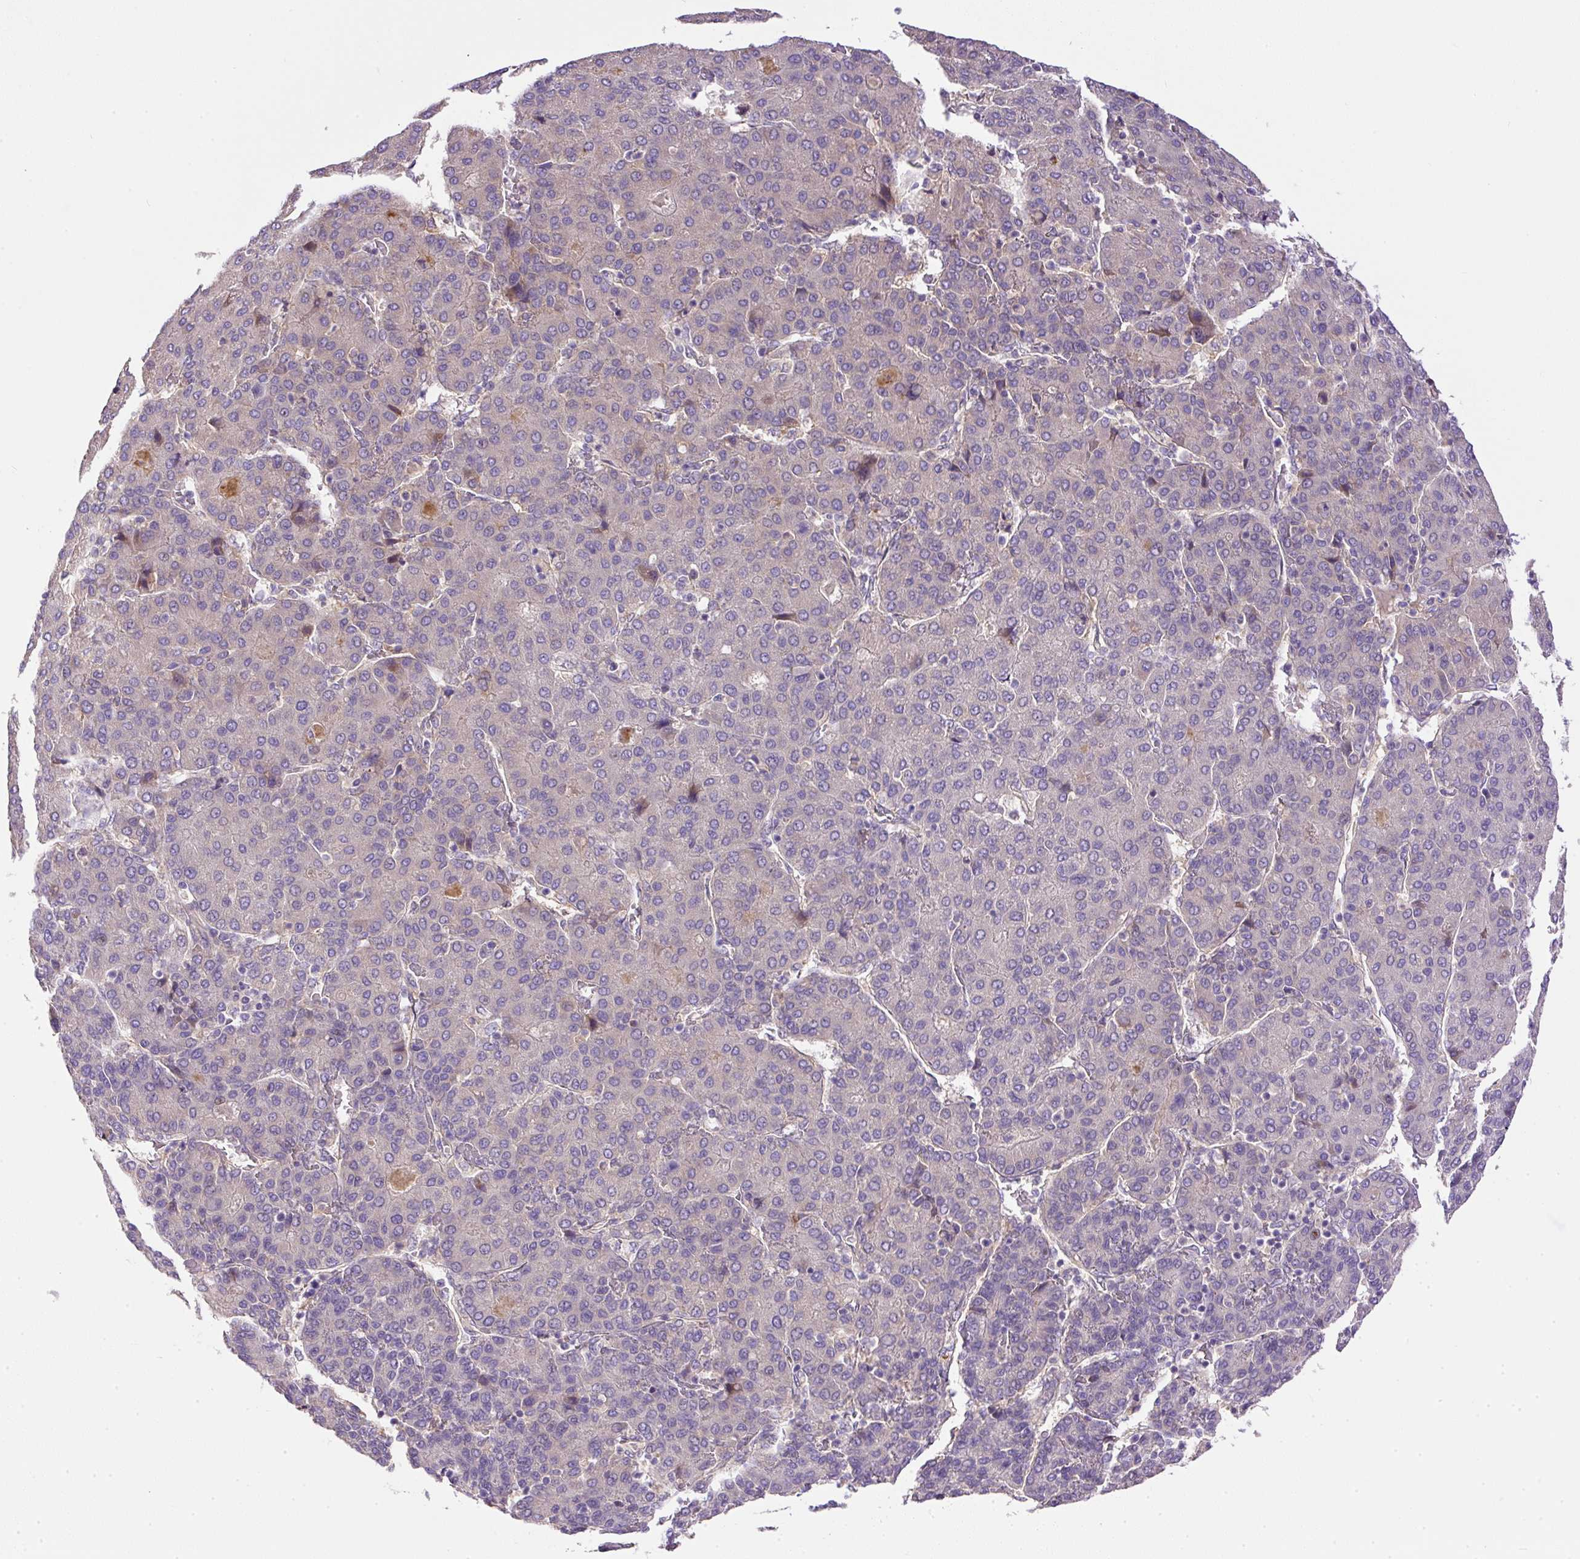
{"staining": {"intensity": "negative", "quantity": "none", "location": "none"}, "tissue": "liver cancer", "cell_type": "Tumor cells", "image_type": "cancer", "snomed": [{"axis": "morphology", "description": "Carcinoma, Hepatocellular, NOS"}, {"axis": "topography", "description": "Liver"}], "caption": "Hepatocellular carcinoma (liver) was stained to show a protein in brown. There is no significant positivity in tumor cells.", "gene": "DAPK1", "patient": {"sex": "male", "age": 65}}